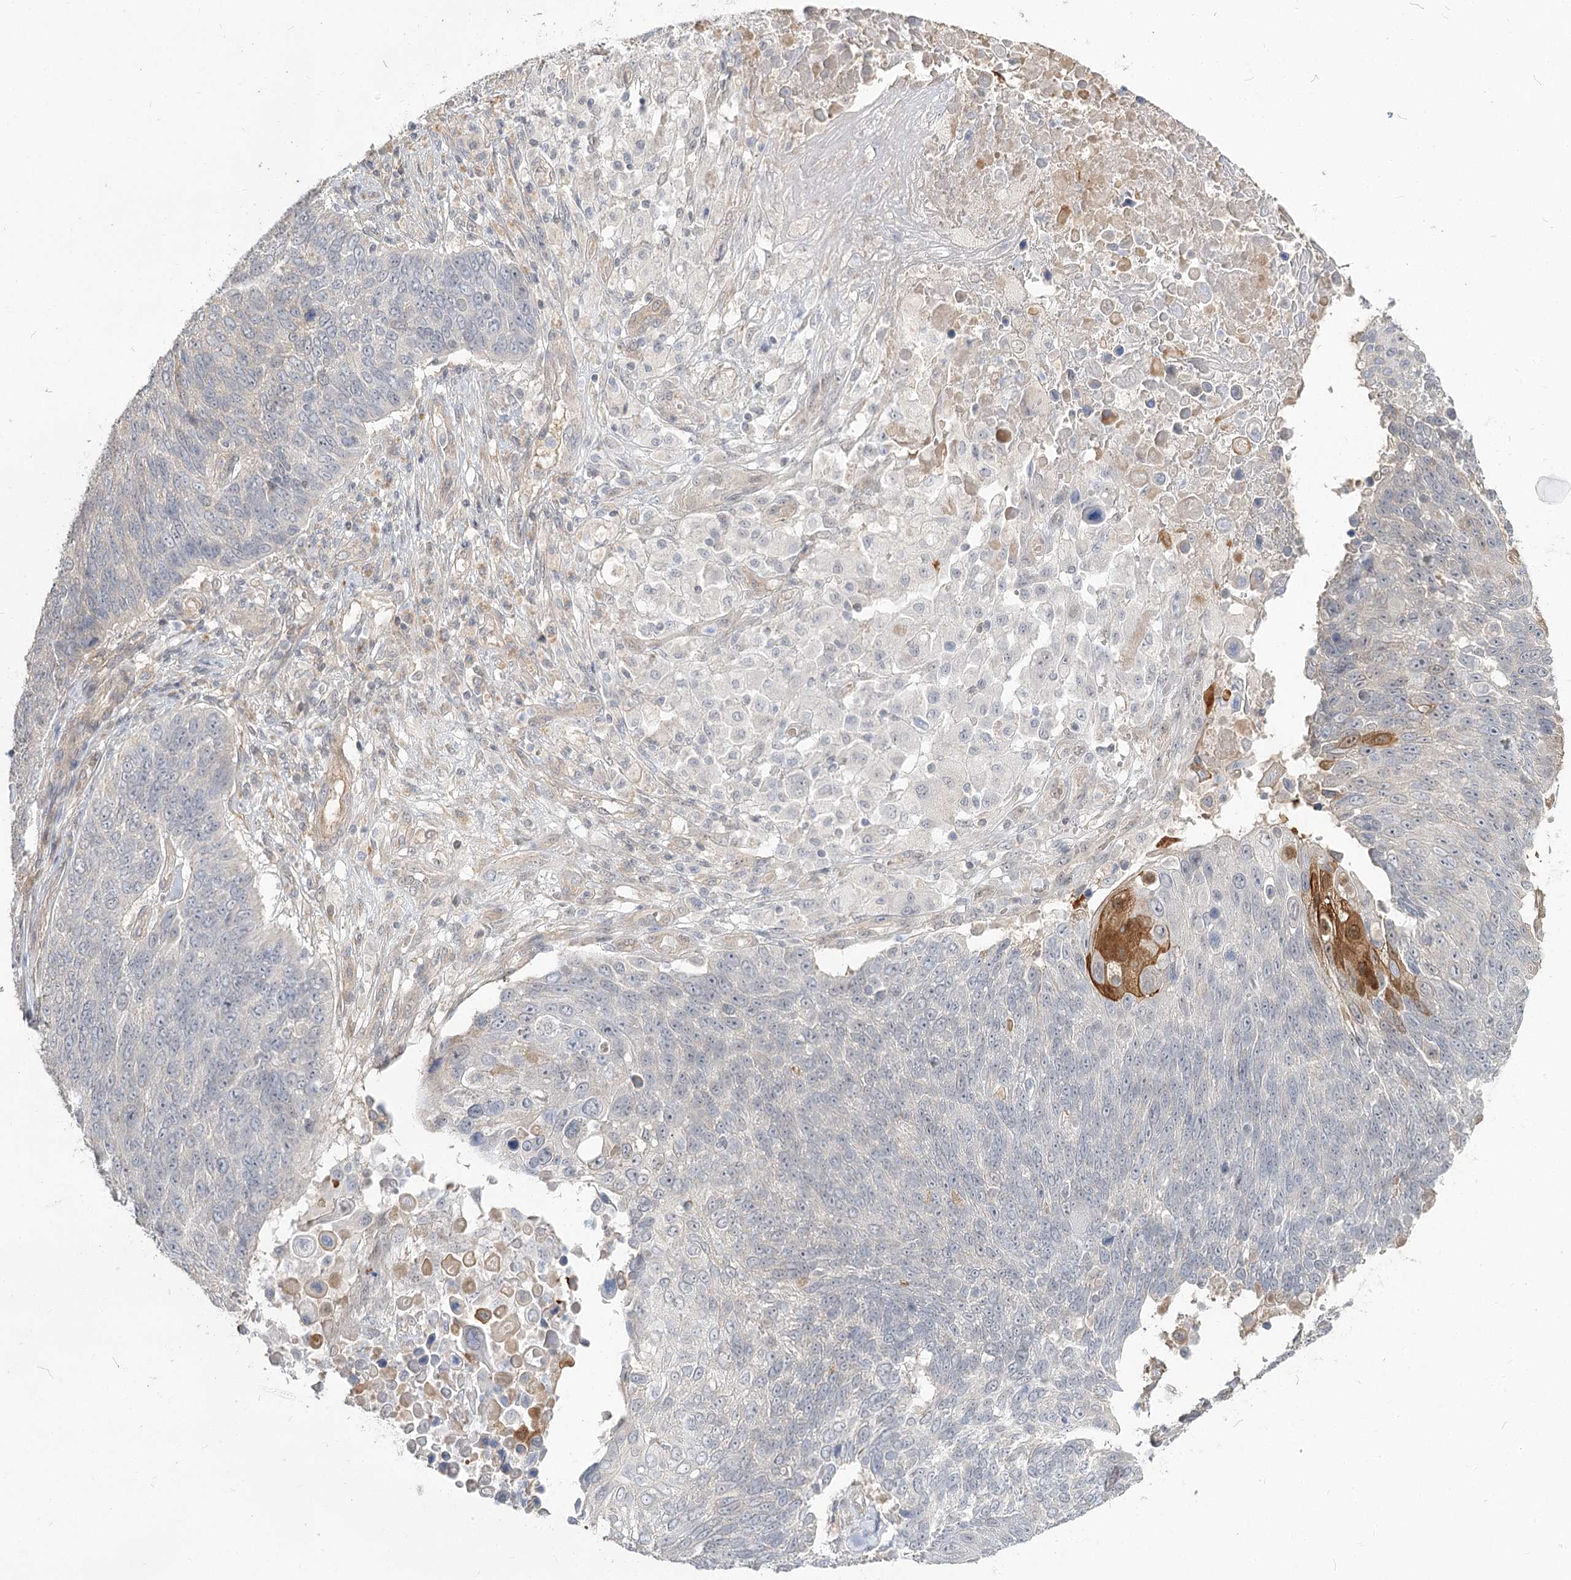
{"staining": {"intensity": "moderate", "quantity": "<25%", "location": "cytoplasmic/membranous"}, "tissue": "lung cancer", "cell_type": "Tumor cells", "image_type": "cancer", "snomed": [{"axis": "morphology", "description": "Squamous cell carcinoma, NOS"}, {"axis": "topography", "description": "Lung"}], "caption": "The histopathology image shows a brown stain indicating the presence of a protein in the cytoplasmic/membranous of tumor cells in lung cancer. The protein is stained brown, and the nuclei are stained in blue (DAB IHC with brightfield microscopy, high magnification).", "gene": "GUCY2C", "patient": {"sex": "male", "age": 66}}